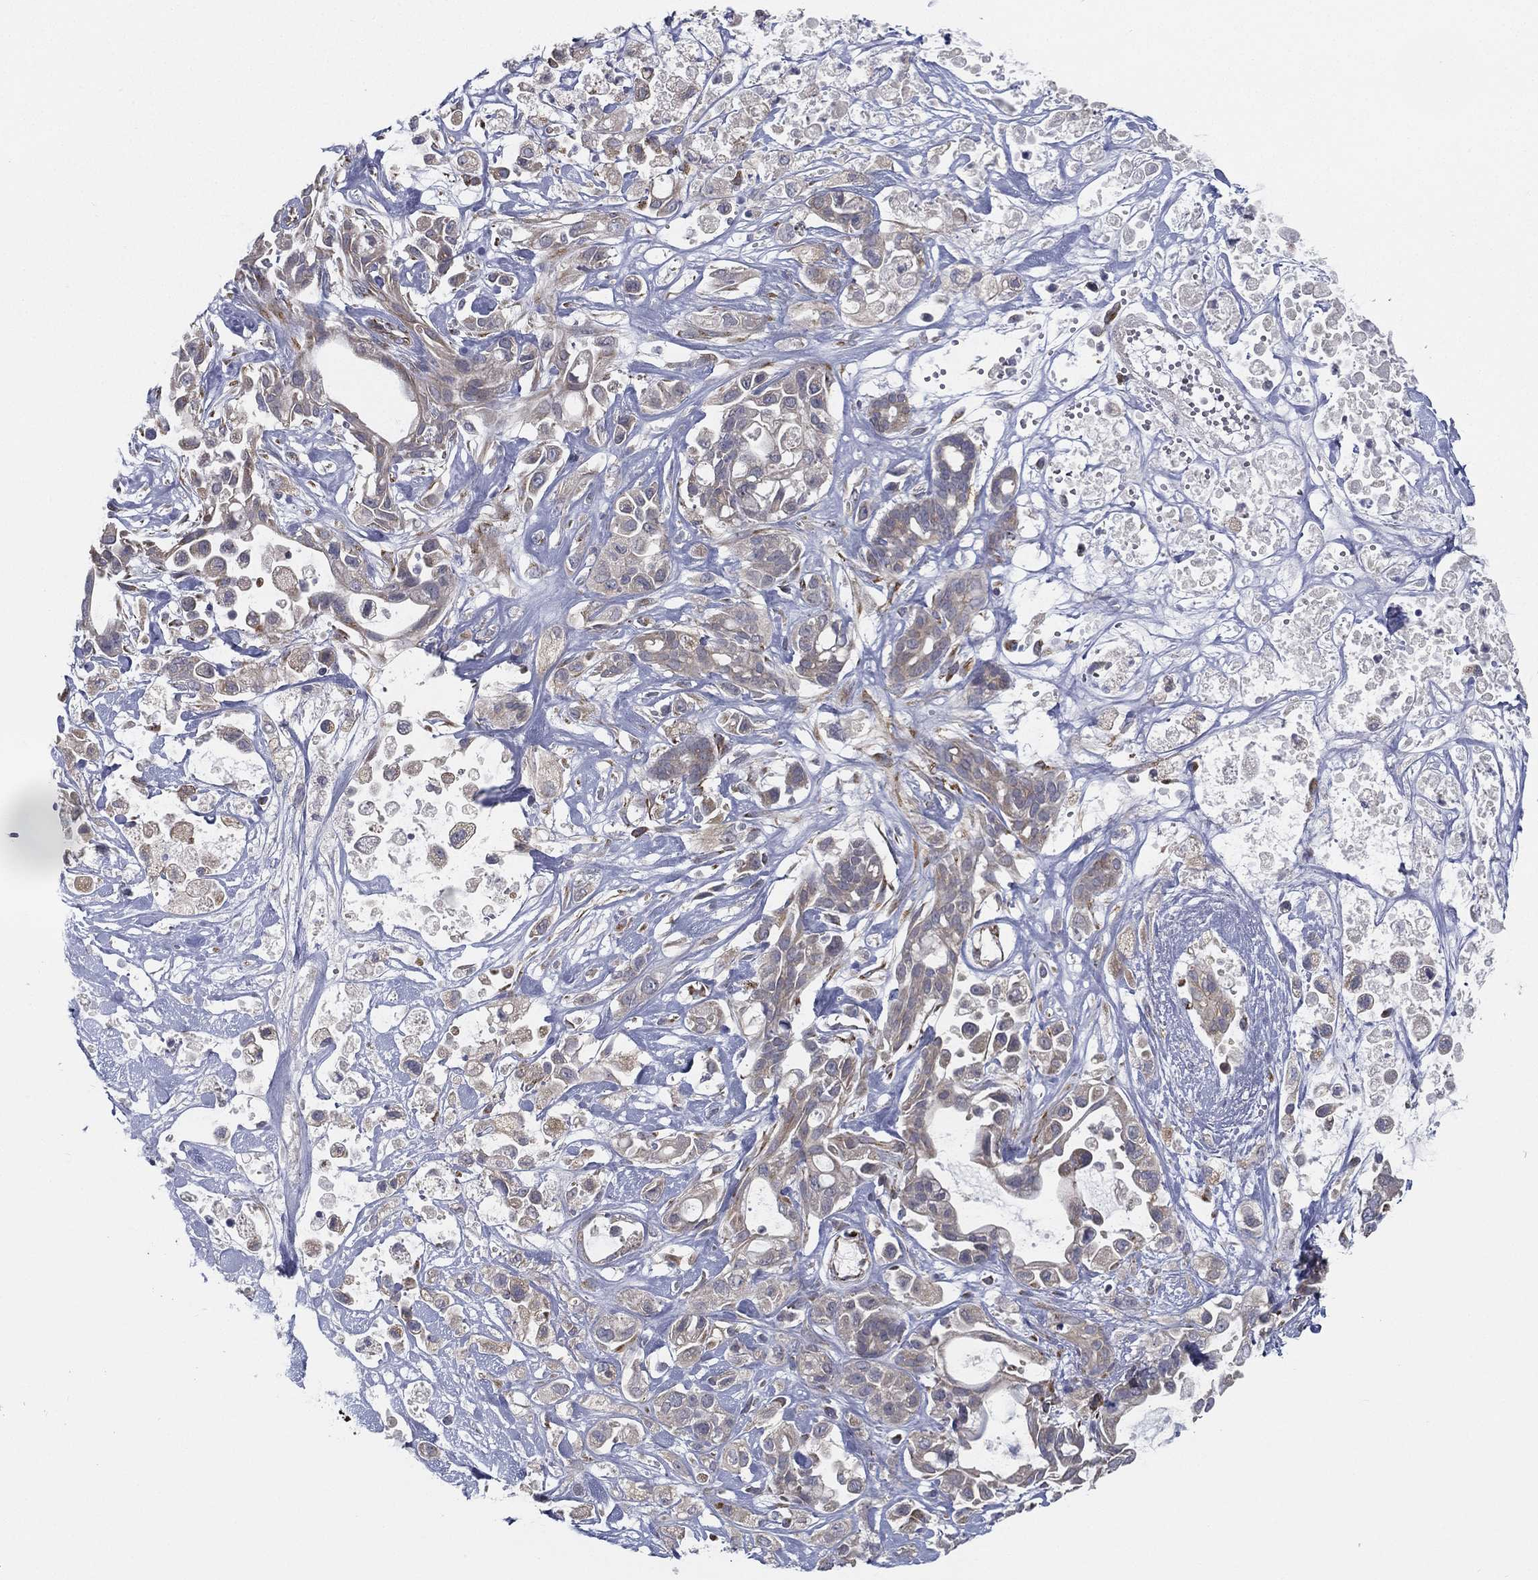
{"staining": {"intensity": "negative", "quantity": "none", "location": "none"}, "tissue": "pancreatic cancer", "cell_type": "Tumor cells", "image_type": "cancer", "snomed": [{"axis": "morphology", "description": "Adenocarcinoma, NOS"}, {"axis": "topography", "description": "Pancreas"}], "caption": "Immunohistochemistry image of neoplastic tissue: human pancreatic adenocarcinoma stained with DAB demonstrates no significant protein expression in tumor cells.", "gene": "LRRC56", "patient": {"sex": "male", "age": 44}}